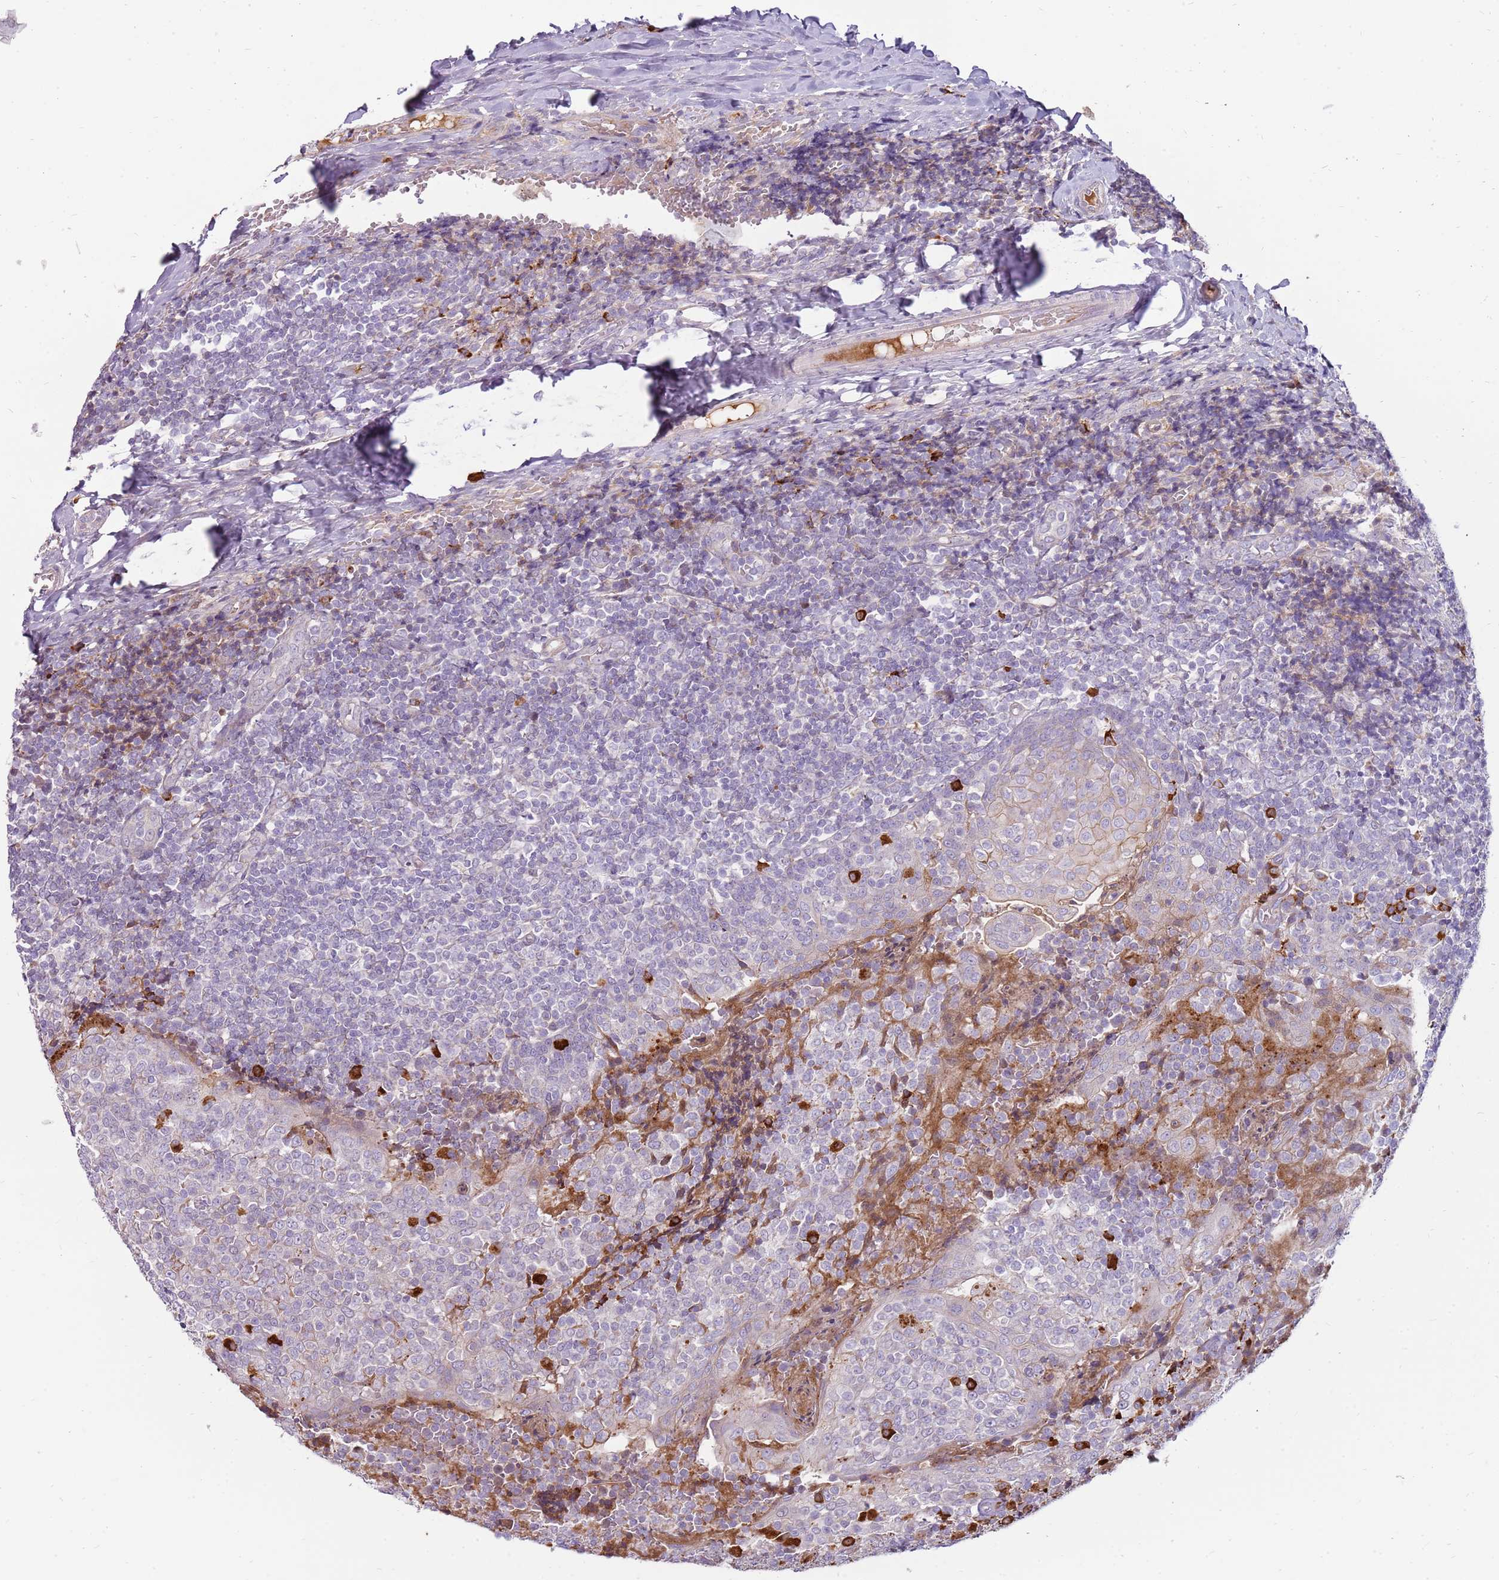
{"staining": {"intensity": "strong", "quantity": "<25%", "location": "cytoplasmic/membranous"}, "tissue": "tonsil", "cell_type": "Germinal center cells", "image_type": "normal", "snomed": [{"axis": "morphology", "description": "Normal tissue, NOS"}, {"axis": "topography", "description": "Tonsil"}], "caption": "A brown stain labels strong cytoplasmic/membranous positivity of a protein in germinal center cells of normal human tonsil. (IHC, brightfield microscopy, high magnification).", "gene": "MCUB", "patient": {"sex": "female", "age": 19}}